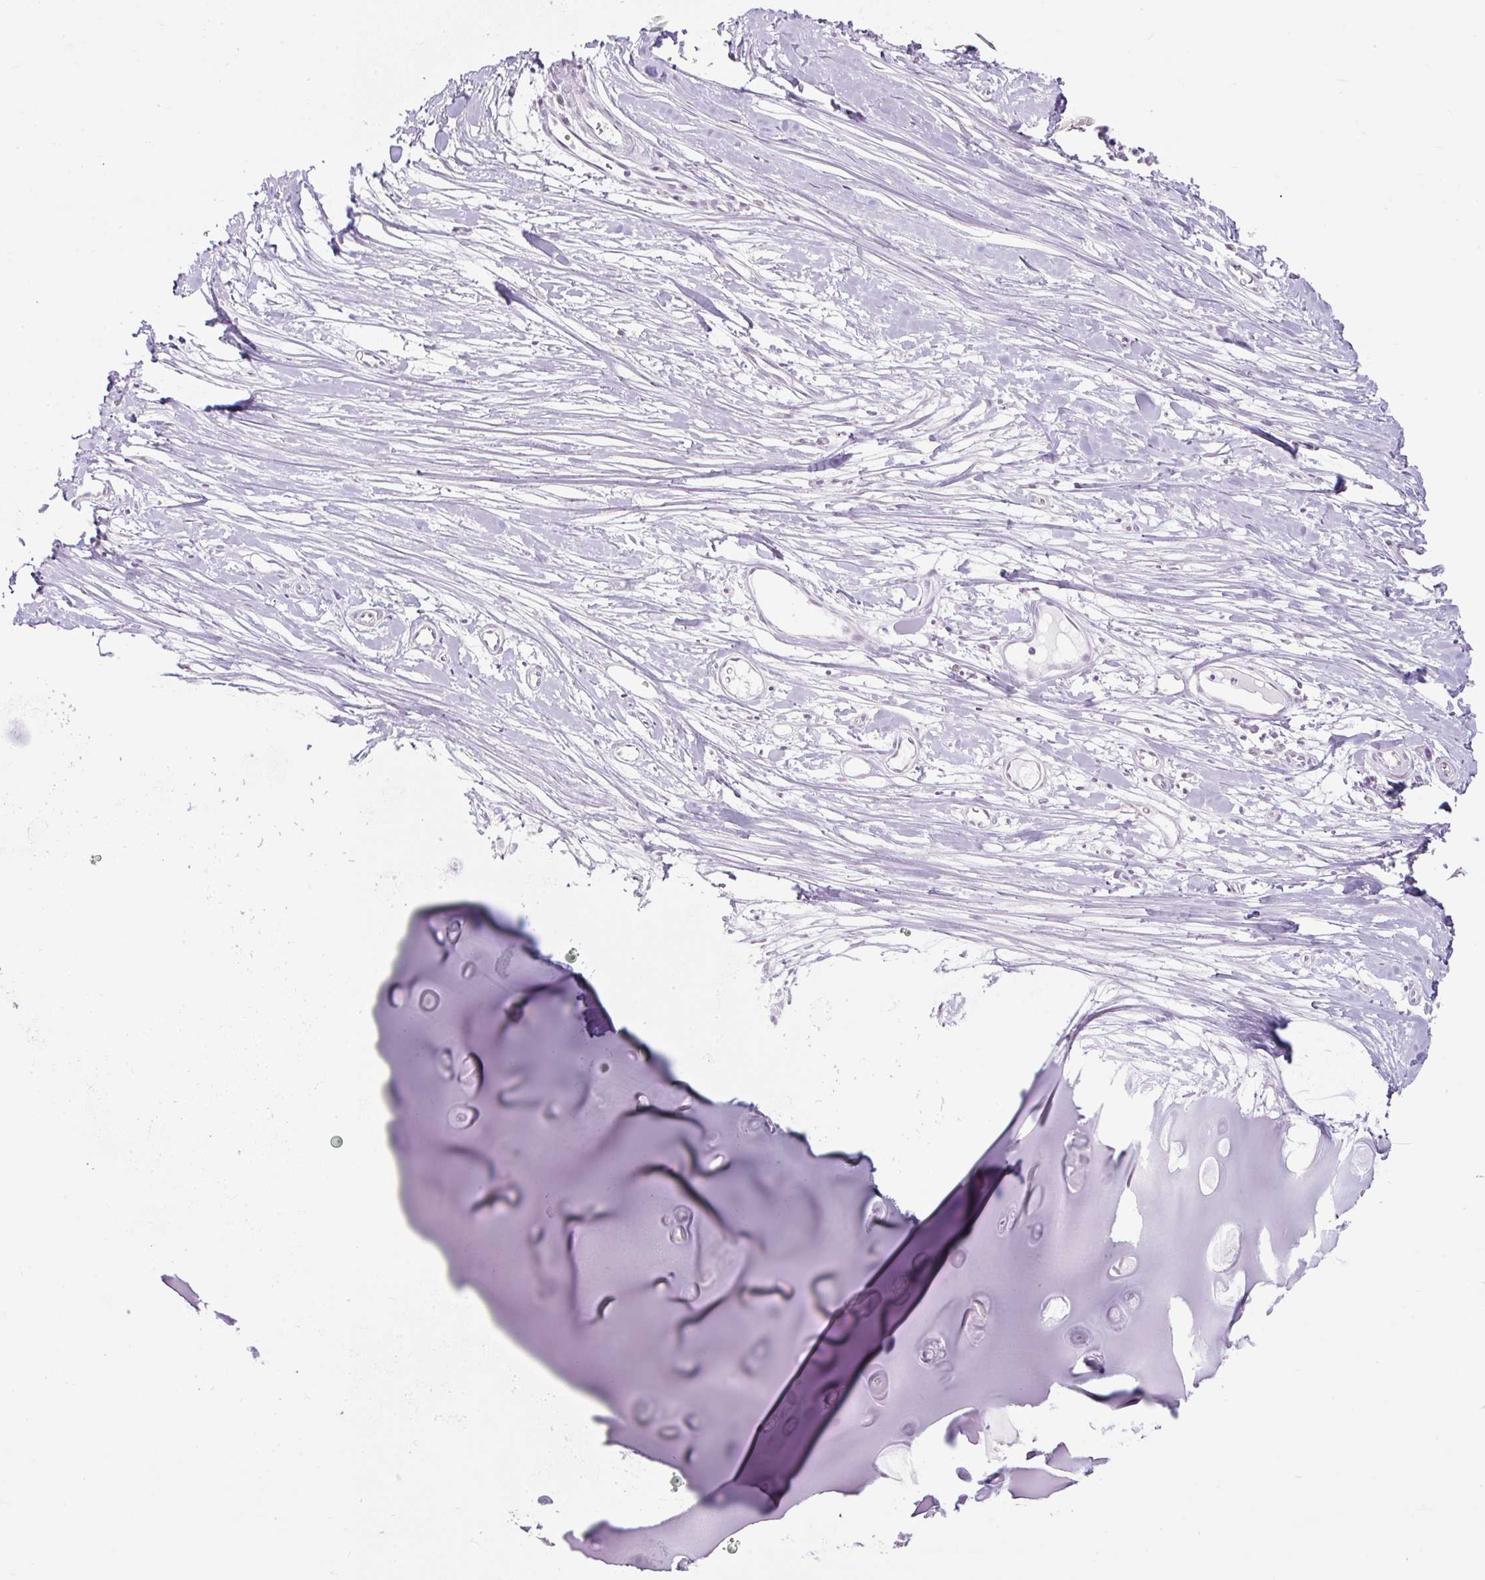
{"staining": {"intensity": "negative", "quantity": "none", "location": "none"}, "tissue": "soft tissue", "cell_type": "Chondrocytes", "image_type": "normal", "snomed": [{"axis": "morphology", "description": "Normal tissue, NOS"}, {"axis": "topography", "description": "Cartilage tissue"}], "caption": "This is an IHC histopathology image of benign soft tissue. There is no expression in chondrocytes.", "gene": "FGFBP3", "patient": {"sex": "male", "age": 57}}